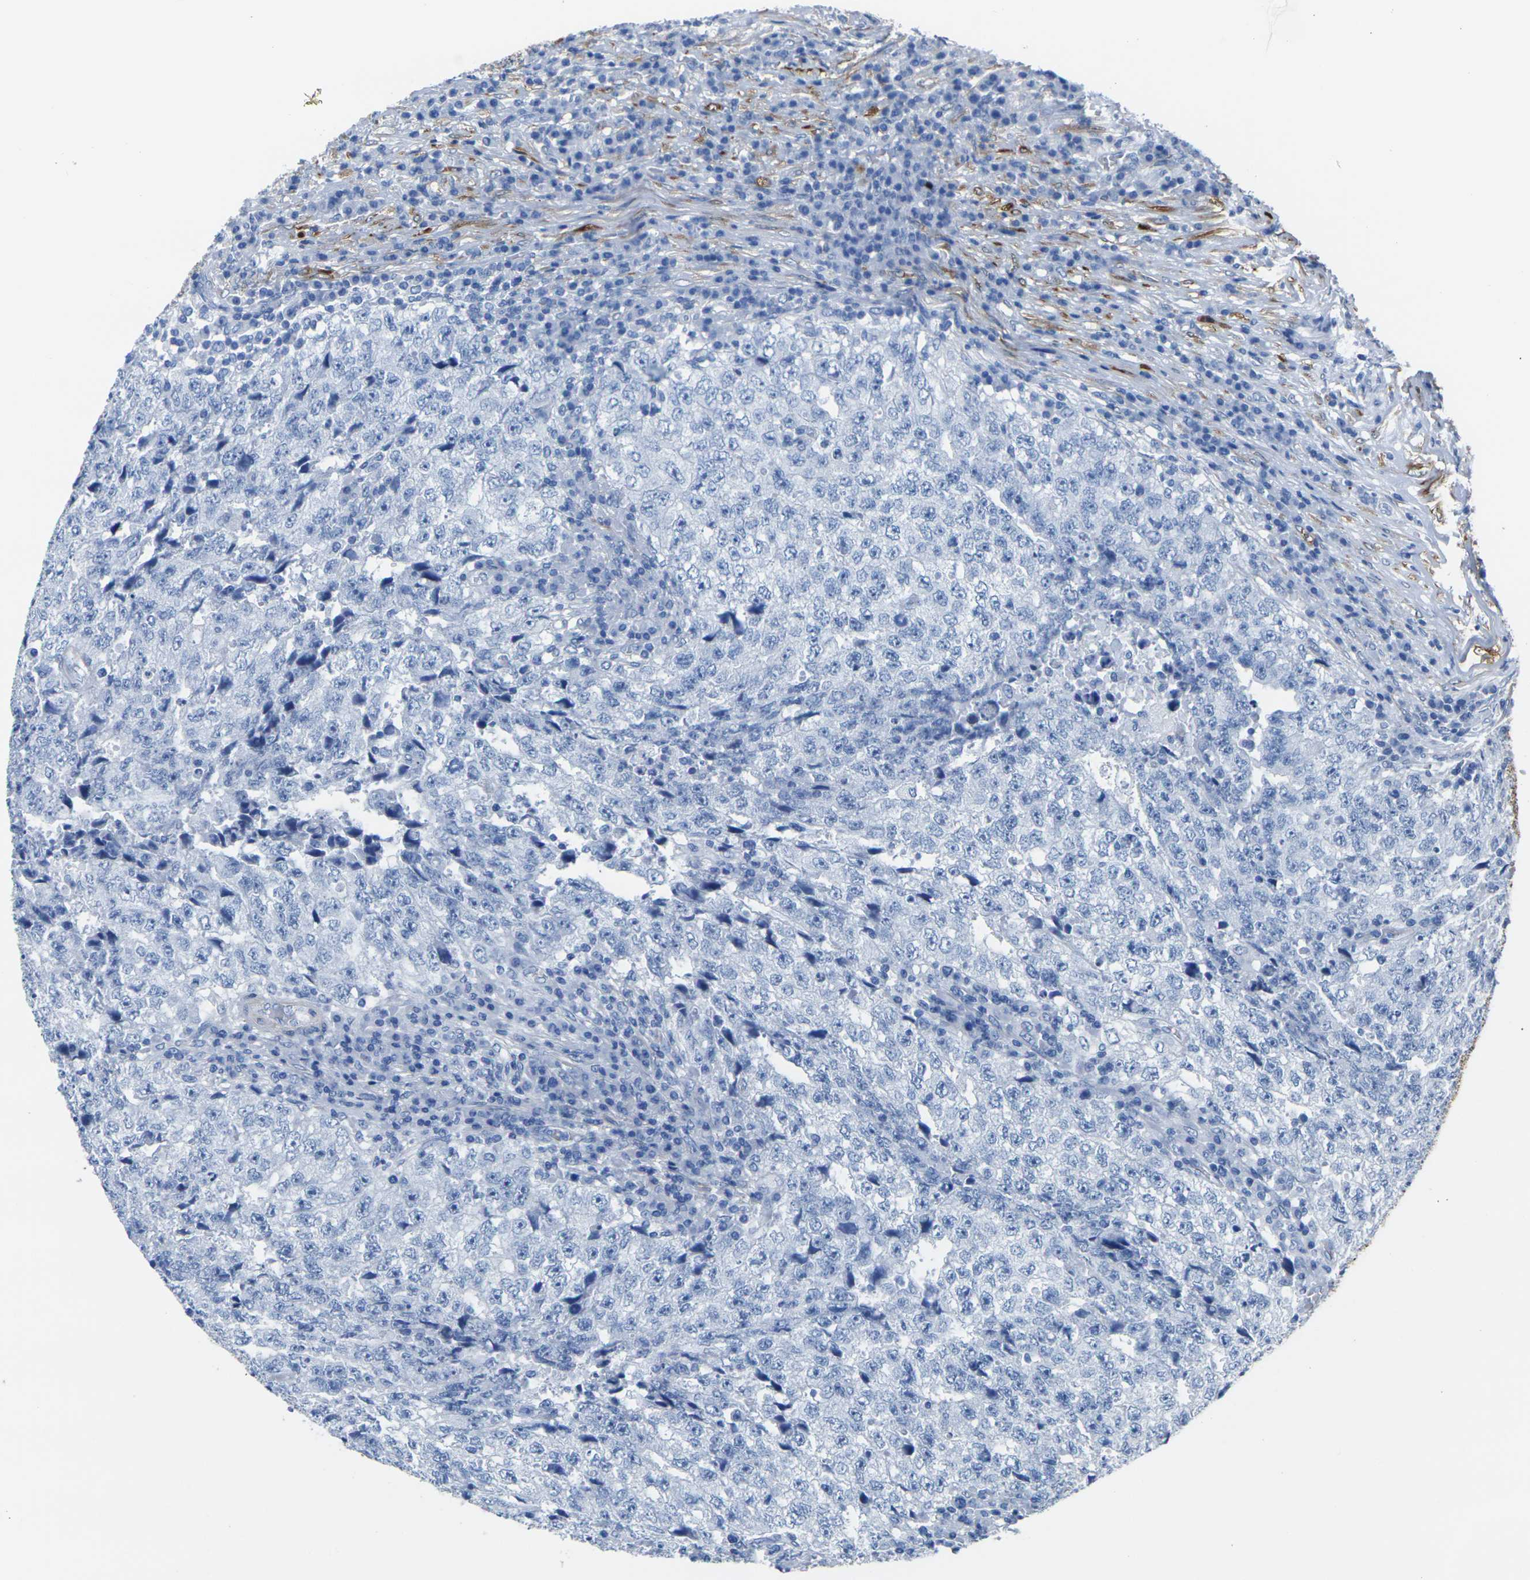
{"staining": {"intensity": "negative", "quantity": "none", "location": "none"}, "tissue": "testis cancer", "cell_type": "Tumor cells", "image_type": "cancer", "snomed": [{"axis": "morphology", "description": "Necrosis, NOS"}, {"axis": "morphology", "description": "Carcinoma, Embryonal, NOS"}, {"axis": "topography", "description": "Testis"}], "caption": "The photomicrograph exhibits no significant staining in tumor cells of testis embryonal carcinoma. The staining was performed using DAB to visualize the protein expression in brown, while the nuclei were stained in blue with hematoxylin (Magnification: 20x).", "gene": "CNN1", "patient": {"sex": "male", "age": 19}}